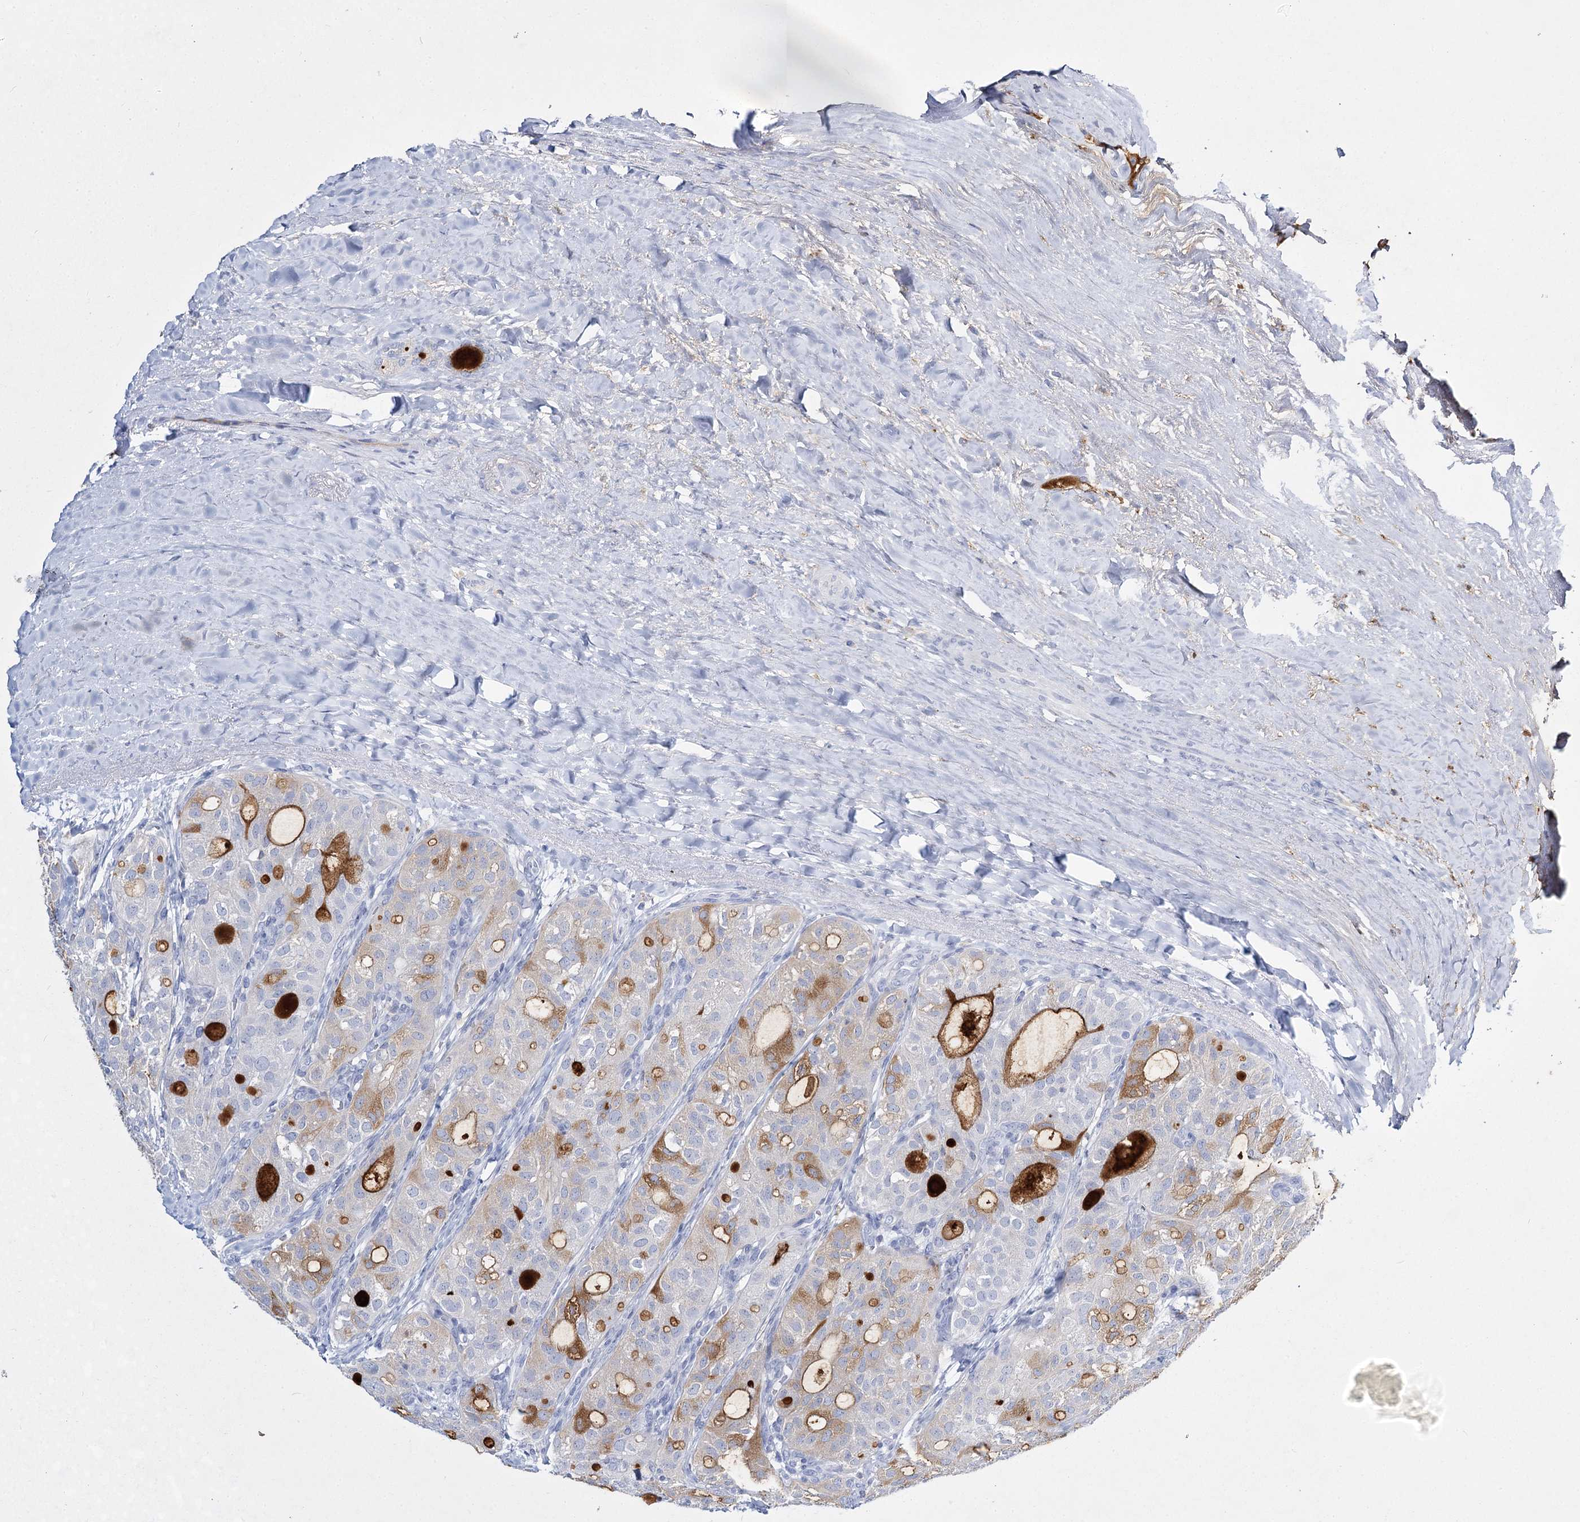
{"staining": {"intensity": "strong", "quantity": "25%-75%", "location": "cytoplasmic/membranous"}, "tissue": "thyroid cancer", "cell_type": "Tumor cells", "image_type": "cancer", "snomed": [{"axis": "morphology", "description": "Follicular adenoma carcinoma, NOS"}, {"axis": "topography", "description": "Thyroid gland"}], "caption": "Protein analysis of follicular adenoma carcinoma (thyroid) tissue demonstrates strong cytoplasmic/membranous positivity in about 25%-75% of tumor cells.", "gene": "SLC17A2", "patient": {"sex": "male", "age": 75}}